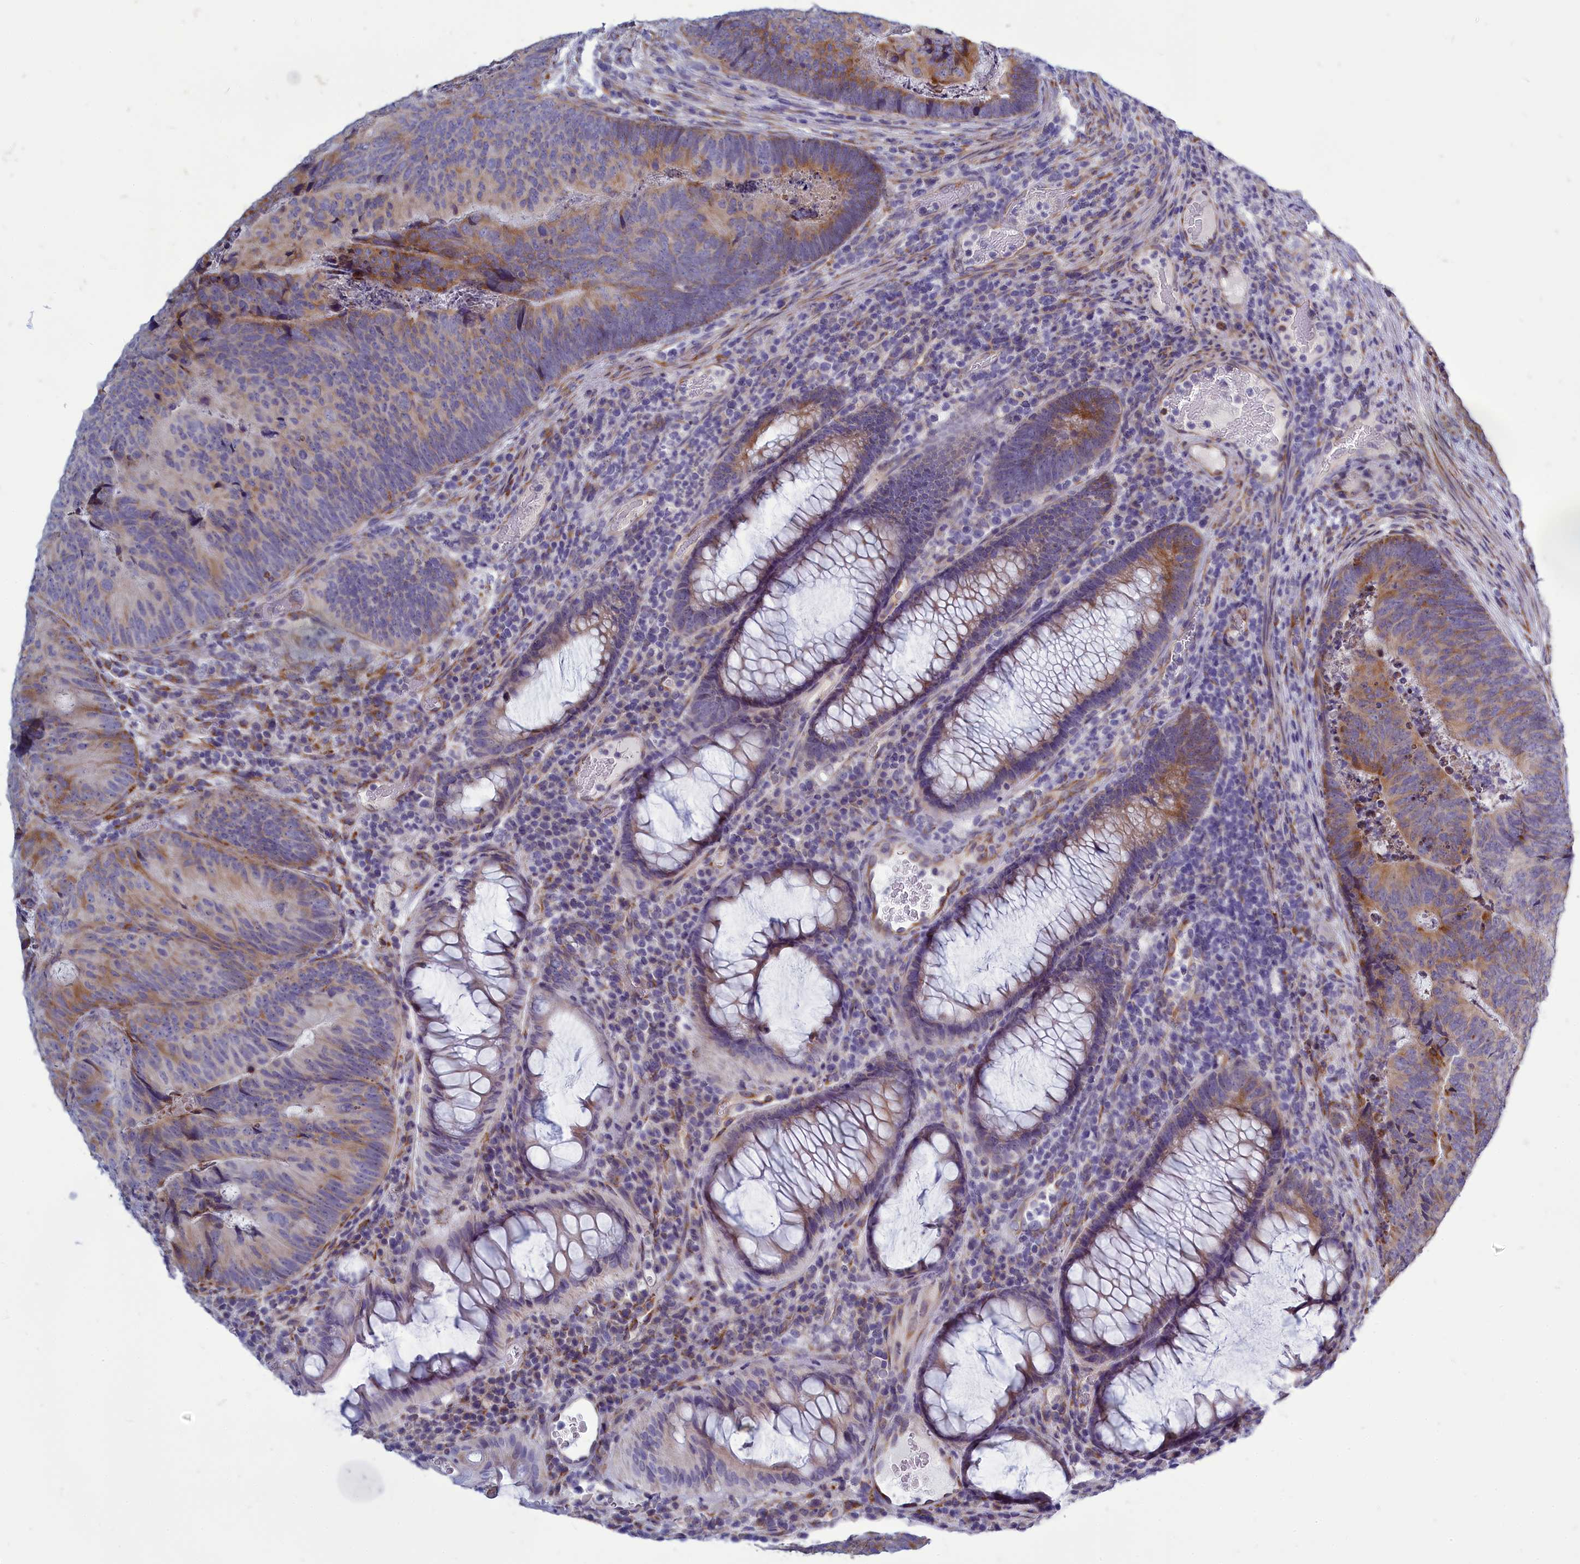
{"staining": {"intensity": "strong", "quantity": "25%-75%", "location": "cytoplasmic/membranous"}, "tissue": "colorectal cancer", "cell_type": "Tumor cells", "image_type": "cancer", "snomed": [{"axis": "morphology", "description": "Adenocarcinoma, NOS"}, {"axis": "topography", "description": "Colon"}], "caption": "Immunohistochemical staining of adenocarcinoma (colorectal) reveals high levels of strong cytoplasmic/membranous protein expression in about 25%-75% of tumor cells.", "gene": "CENATAC", "patient": {"sex": "female", "age": 67}}